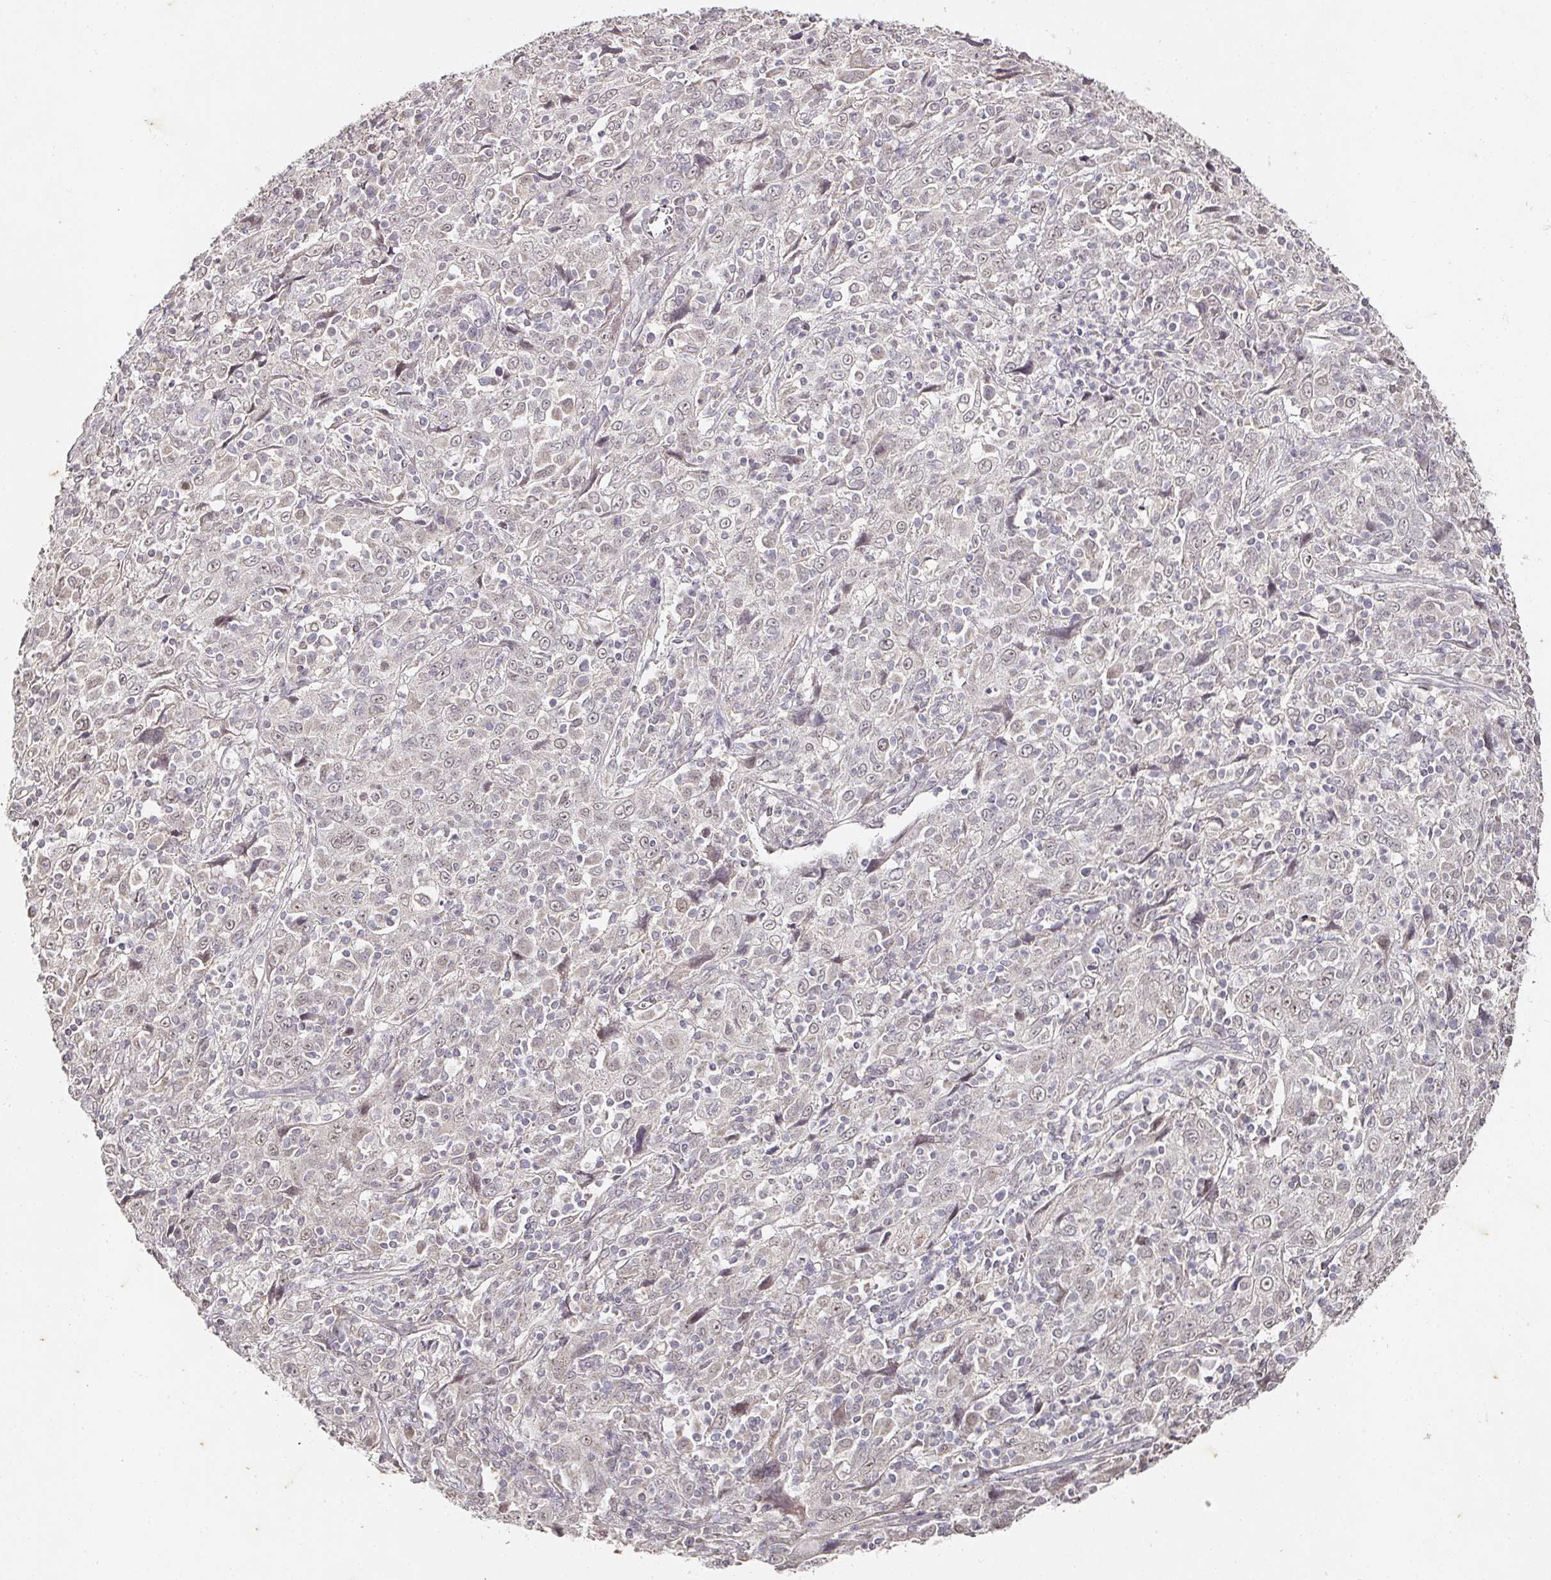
{"staining": {"intensity": "negative", "quantity": "none", "location": "none"}, "tissue": "cervical cancer", "cell_type": "Tumor cells", "image_type": "cancer", "snomed": [{"axis": "morphology", "description": "Squamous cell carcinoma, NOS"}, {"axis": "topography", "description": "Cervix"}], "caption": "The micrograph exhibits no significant expression in tumor cells of cervical squamous cell carcinoma. The staining is performed using DAB brown chromogen with nuclei counter-stained in using hematoxylin.", "gene": "CAPN5", "patient": {"sex": "female", "age": 46}}